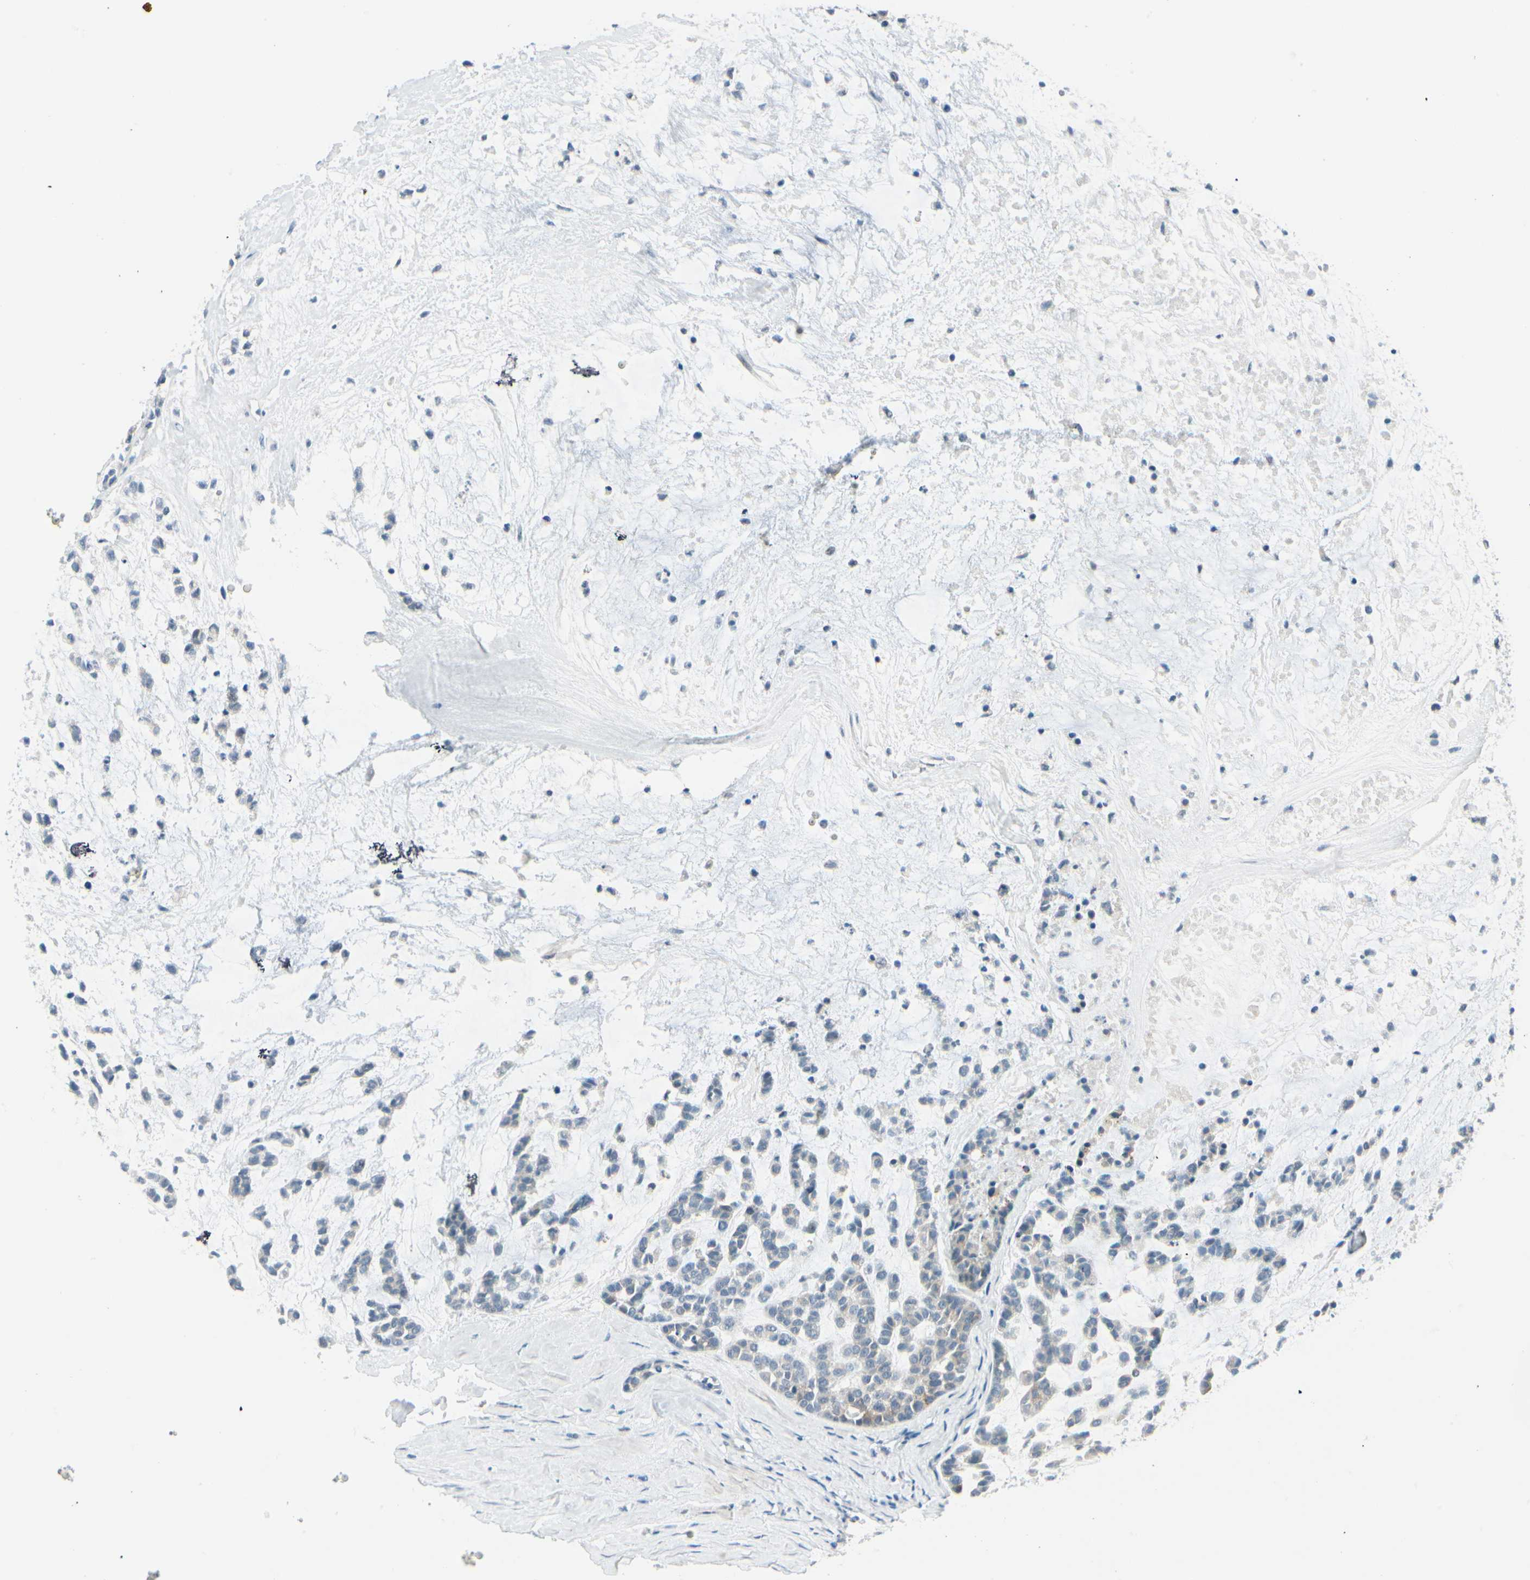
{"staining": {"intensity": "negative", "quantity": "none", "location": "none"}, "tissue": "head and neck cancer", "cell_type": "Tumor cells", "image_type": "cancer", "snomed": [{"axis": "morphology", "description": "Adenocarcinoma, NOS"}, {"axis": "morphology", "description": "Adenoma, NOS"}, {"axis": "topography", "description": "Head-Neck"}], "caption": "An image of head and neck adenoma stained for a protein displays no brown staining in tumor cells.", "gene": "ZSCAN1", "patient": {"sex": "female", "age": 55}}